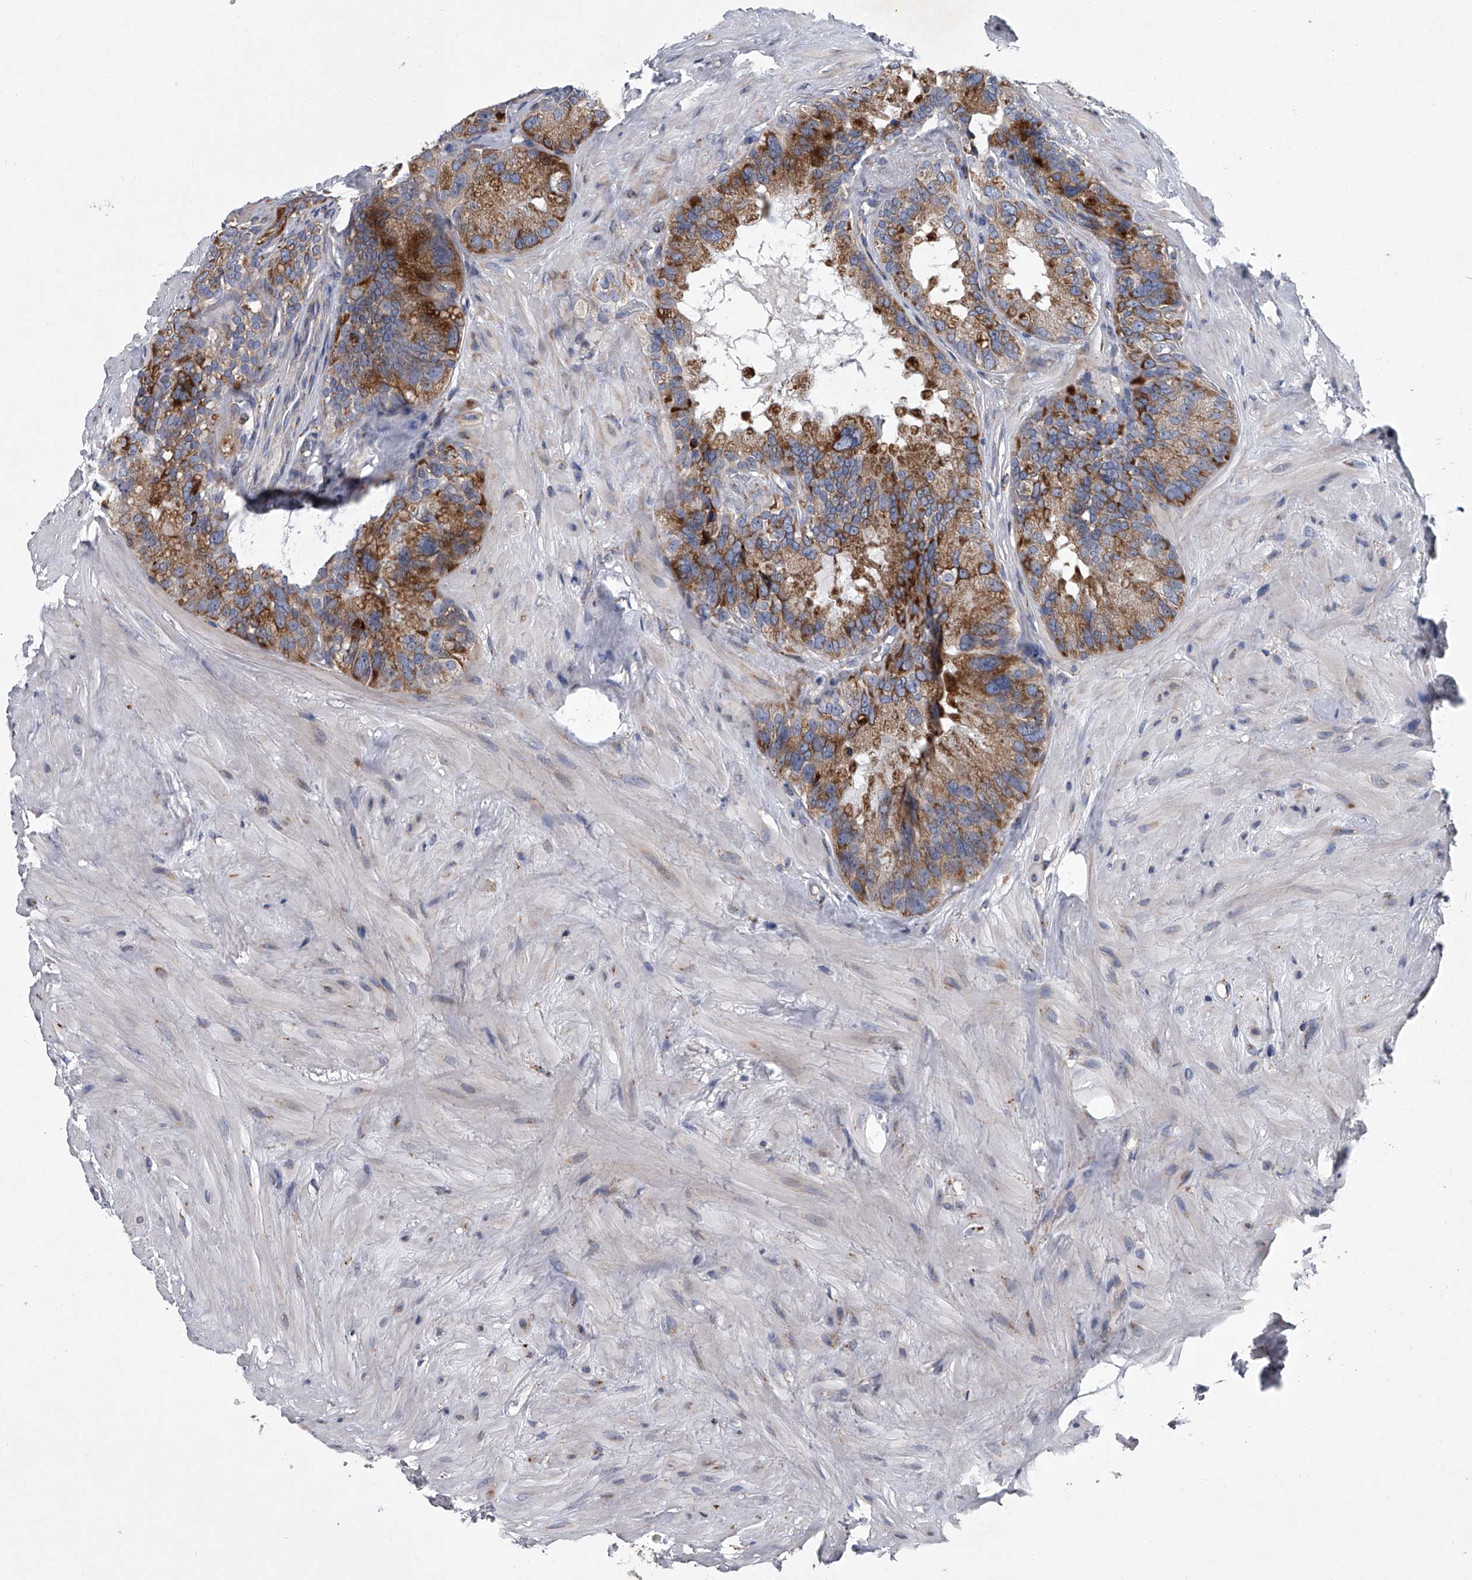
{"staining": {"intensity": "moderate", "quantity": ">75%", "location": "cytoplasmic/membranous"}, "tissue": "seminal vesicle", "cell_type": "Glandular cells", "image_type": "normal", "snomed": [{"axis": "morphology", "description": "Normal tissue, NOS"}, {"axis": "topography", "description": "Seminal veicle"}], "caption": "Protein expression analysis of normal human seminal vesicle reveals moderate cytoplasmic/membranous staining in approximately >75% of glandular cells. Using DAB (3,3'-diaminobenzidine) (brown) and hematoxylin (blue) stains, captured at high magnification using brightfield microscopy.", "gene": "TMEM63C", "patient": {"sex": "male", "age": 80}}